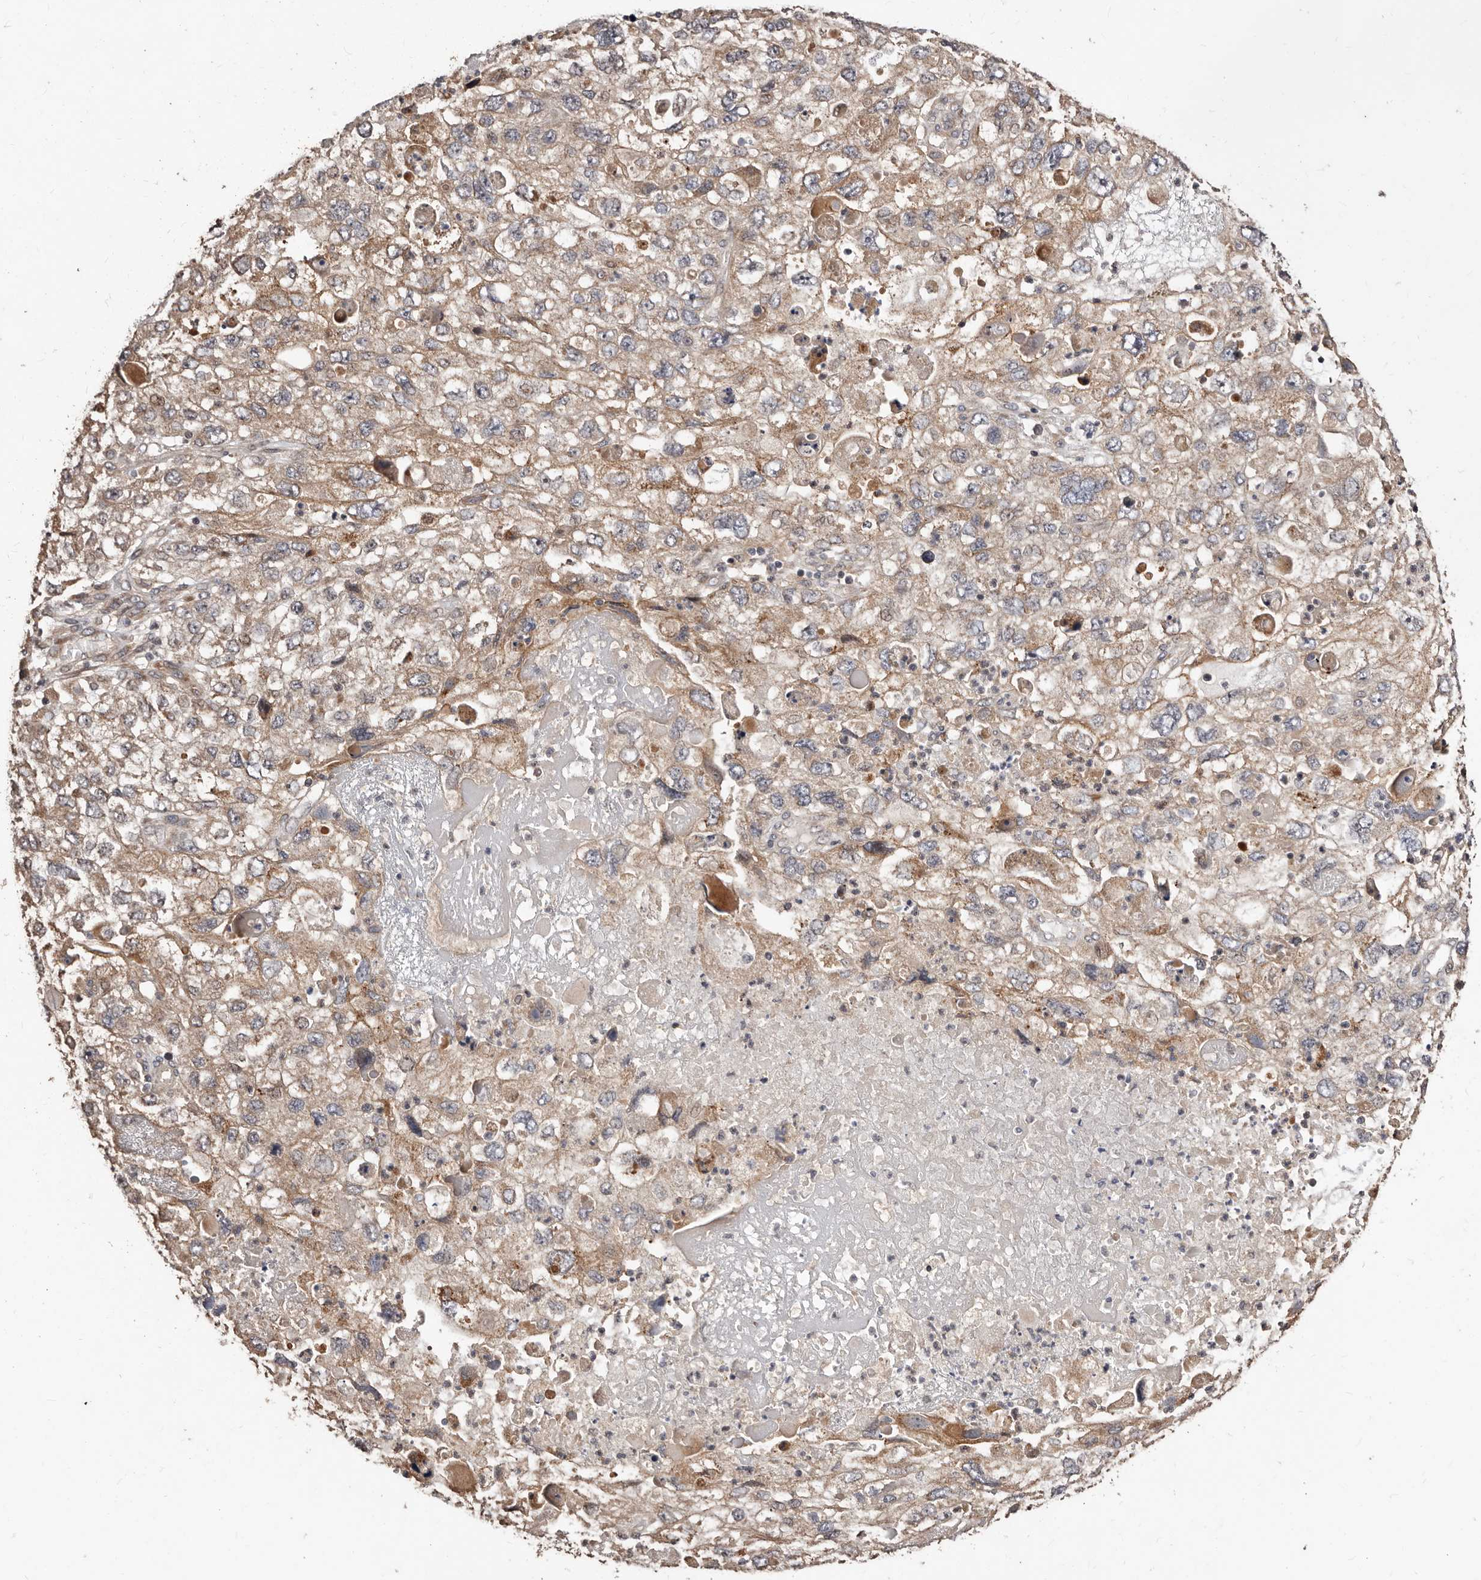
{"staining": {"intensity": "moderate", "quantity": ">75%", "location": "cytoplasmic/membranous"}, "tissue": "endometrial cancer", "cell_type": "Tumor cells", "image_type": "cancer", "snomed": [{"axis": "morphology", "description": "Adenocarcinoma, NOS"}, {"axis": "topography", "description": "Endometrium"}], "caption": "Endometrial adenocarcinoma tissue reveals moderate cytoplasmic/membranous positivity in approximately >75% of tumor cells", "gene": "APOL6", "patient": {"sex": "female", "age": 49}}